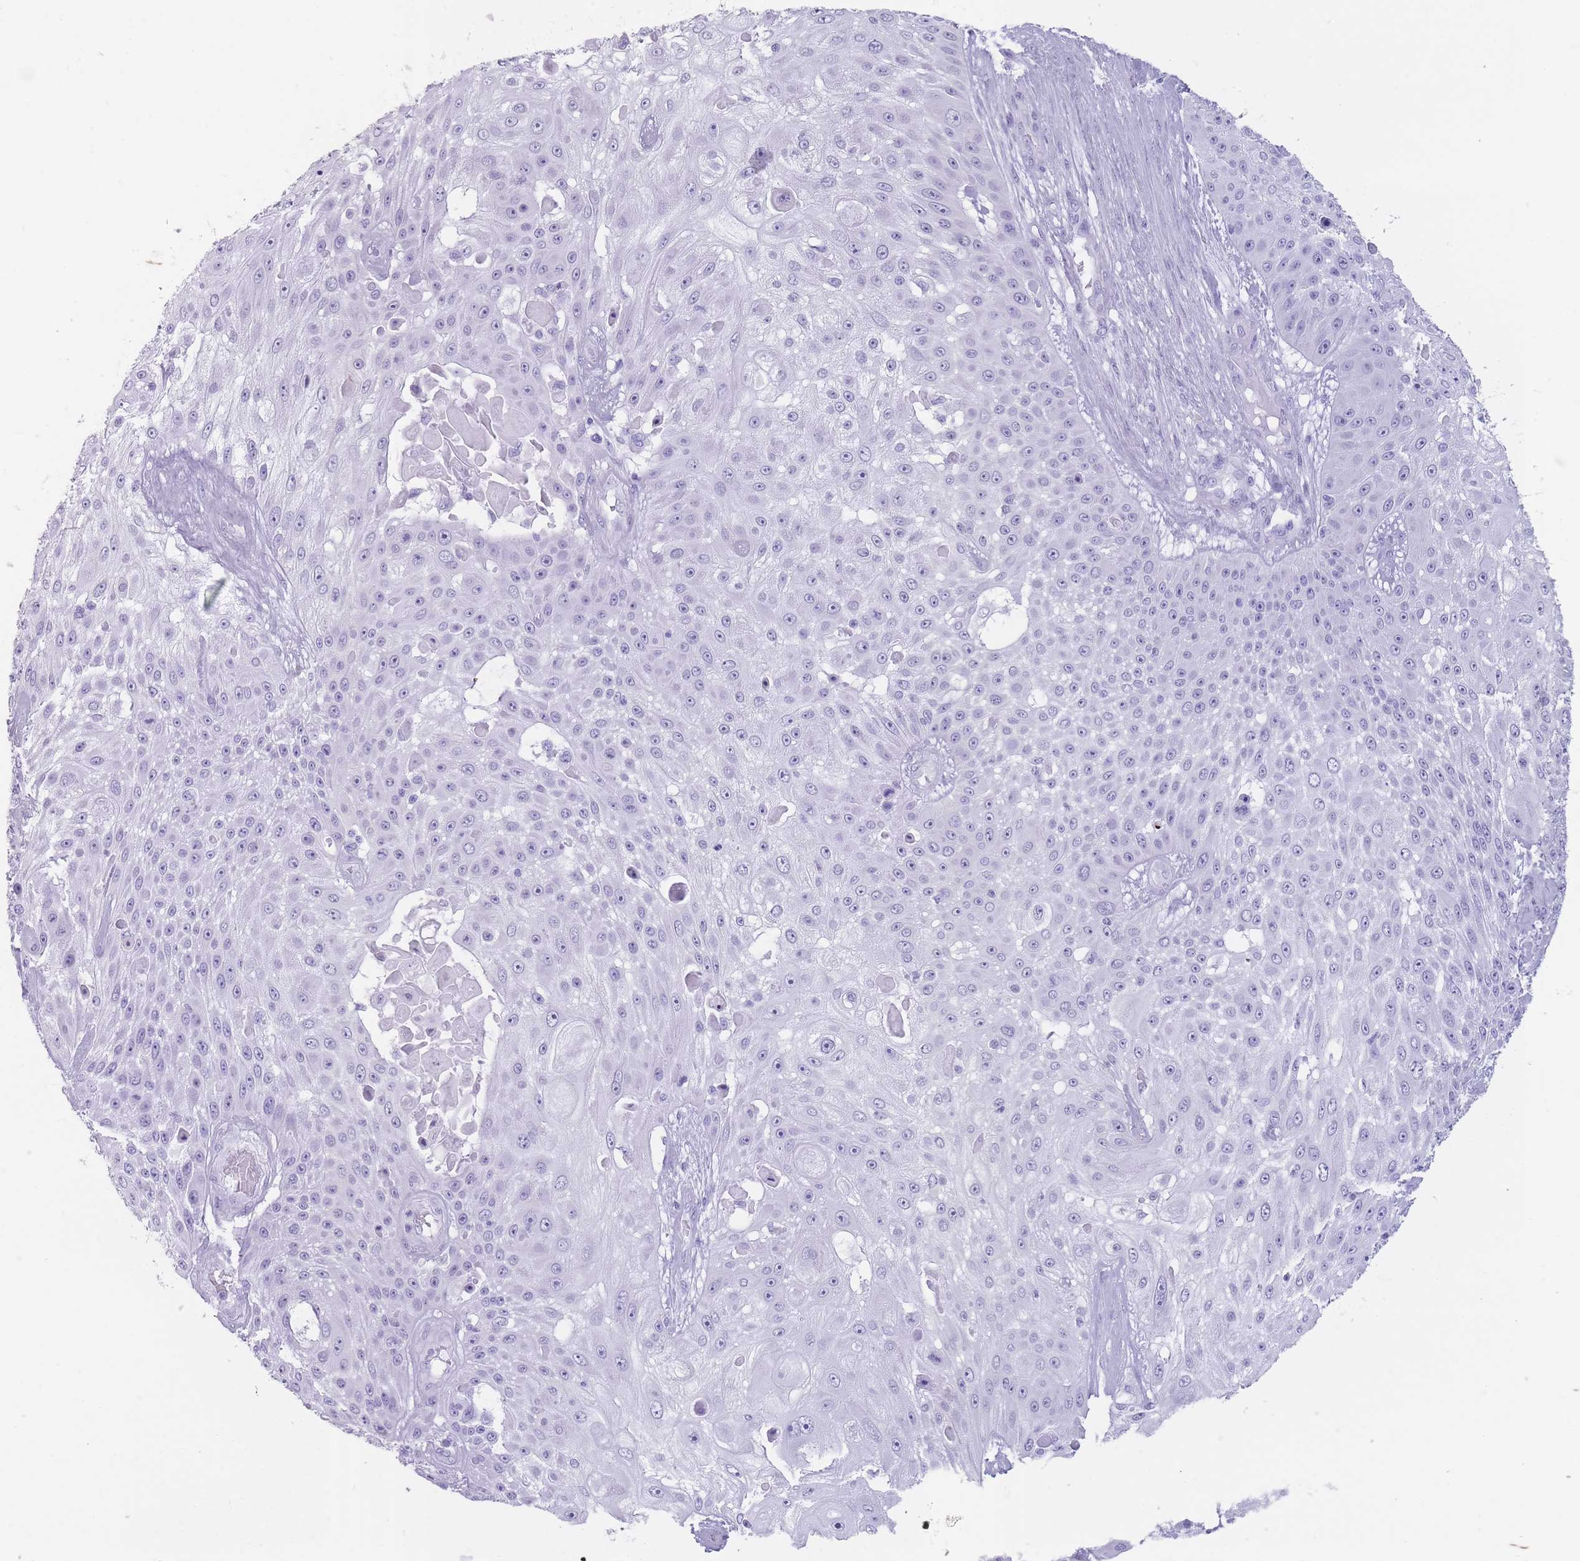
{"staining": {"intensity": "negative", "quantity": "none", "location": "none"}, "tissue": "skin cancer", "cell_type": "Tumor cells", "image_type": "cancer", "snomed": [{"axis": "morphology", "description": "Squamous cell carcinoma, NOS"}, {"axis": "topography", "description": "Skin"}], "caption": "Micrograph shows no significant protein staining in tumor cells of skin cancer (squamous cell carcinoma). (DAB (3,3'-diaminobenzidine) immunohistochemistry (IHC), high magnification).", "gene": "OR4F21", "patient": {"sex": "female", "age": 86}}